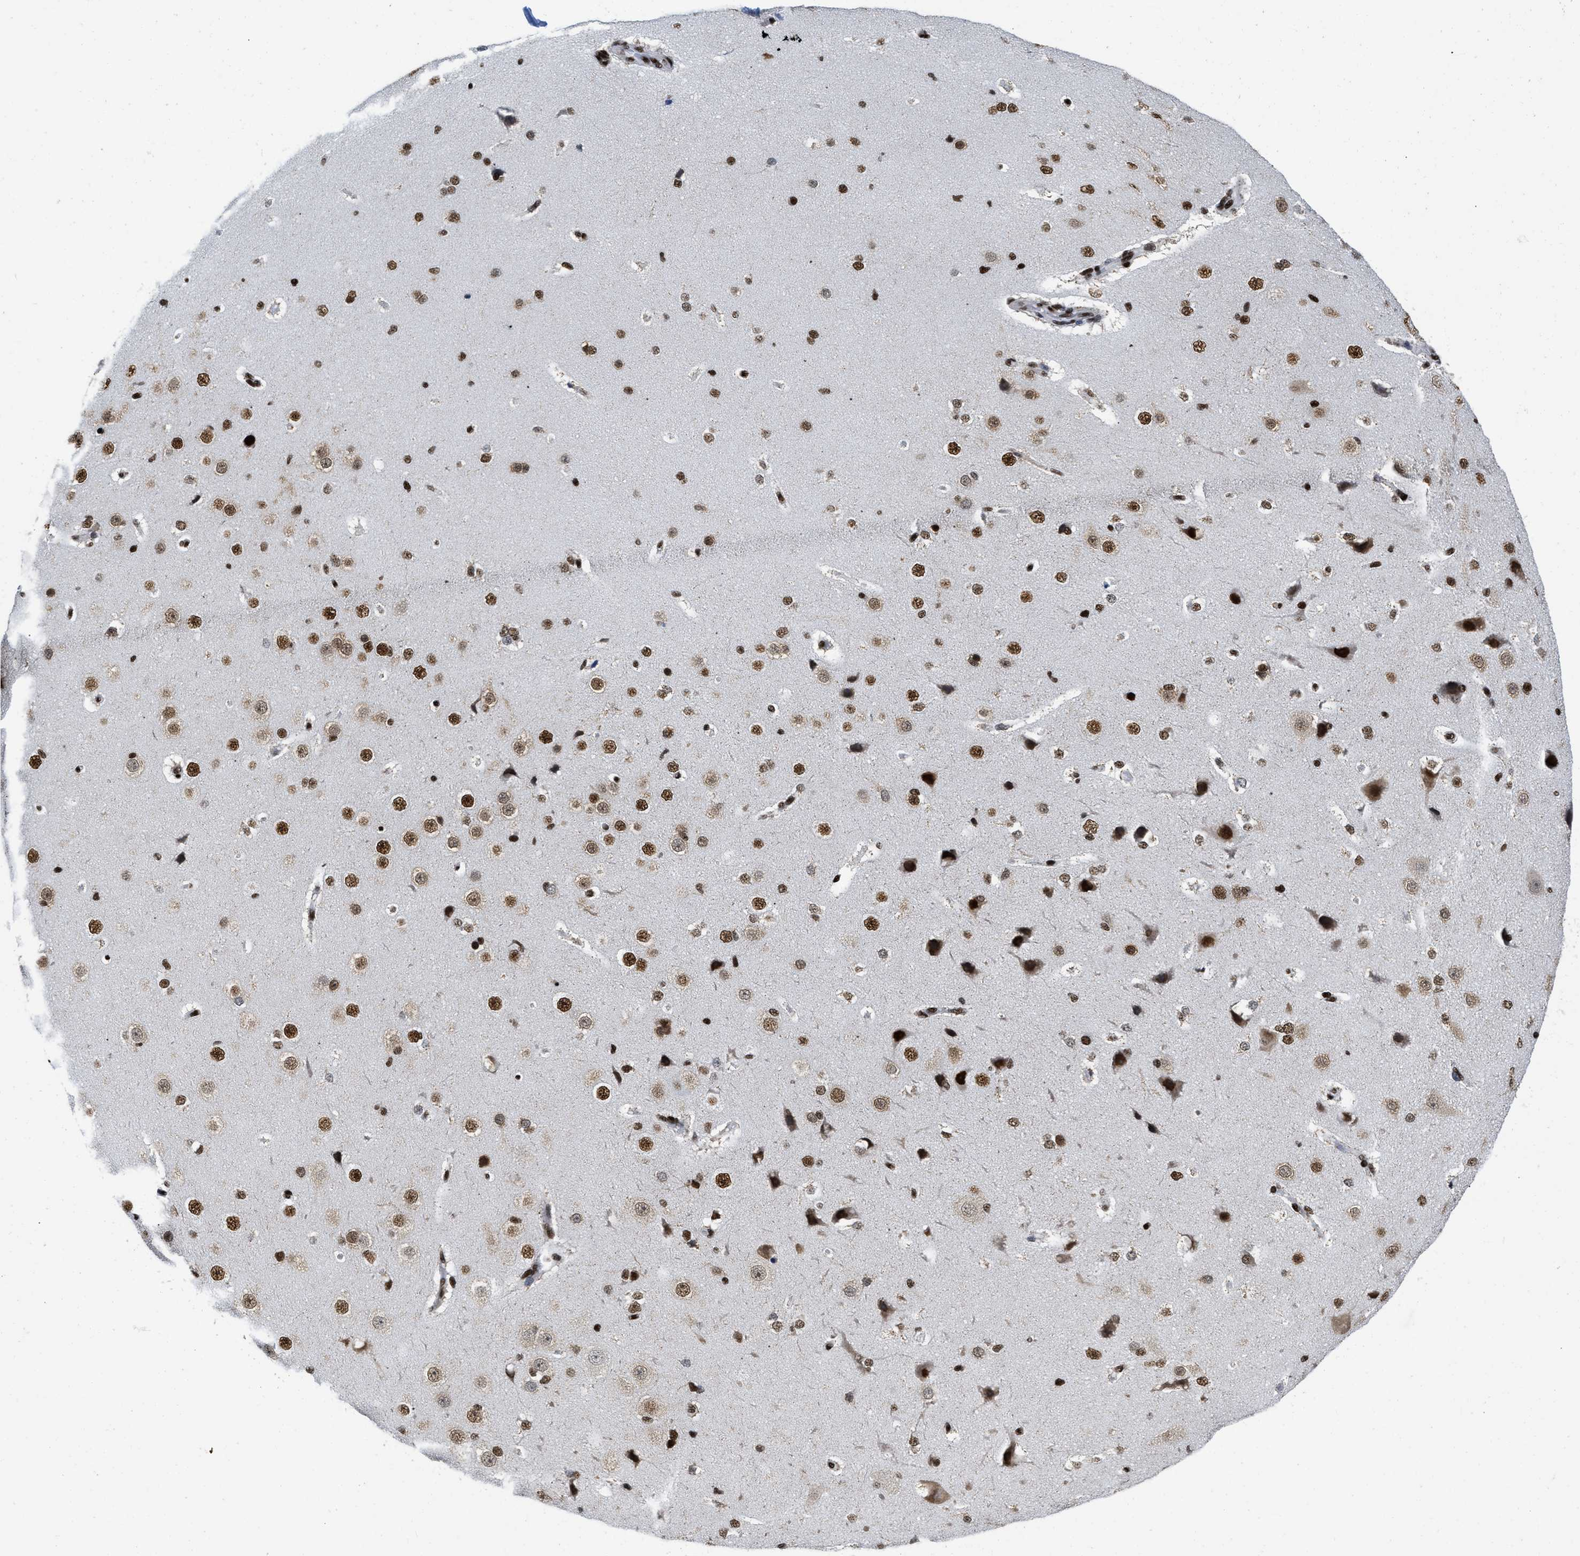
{"staining": {"intensity": "strong", "quantity": ">75%", "location": "nuclear"}, "tissue": "cerebral cortex", "cell_type": "Endothelial cells", "image_type": "normal", "snomed": [{"axis": "morphology", "description": "Normal tissue, NOS"}, {"axis": "morphology", "description": "Developmental malformation"}, {"axis": "topography", "description": "Cerebral cortex"}], "caption": "Benign cerebral cortex demonstrates strong nuclear positivity in approximately >75% of endothelial cells, visualized by immunohistochemistry. The protein is shown in brown color, while the nuclei are stained blue.", "gene": "CREB1", "patient": {"sex": "female", "age": 30}}